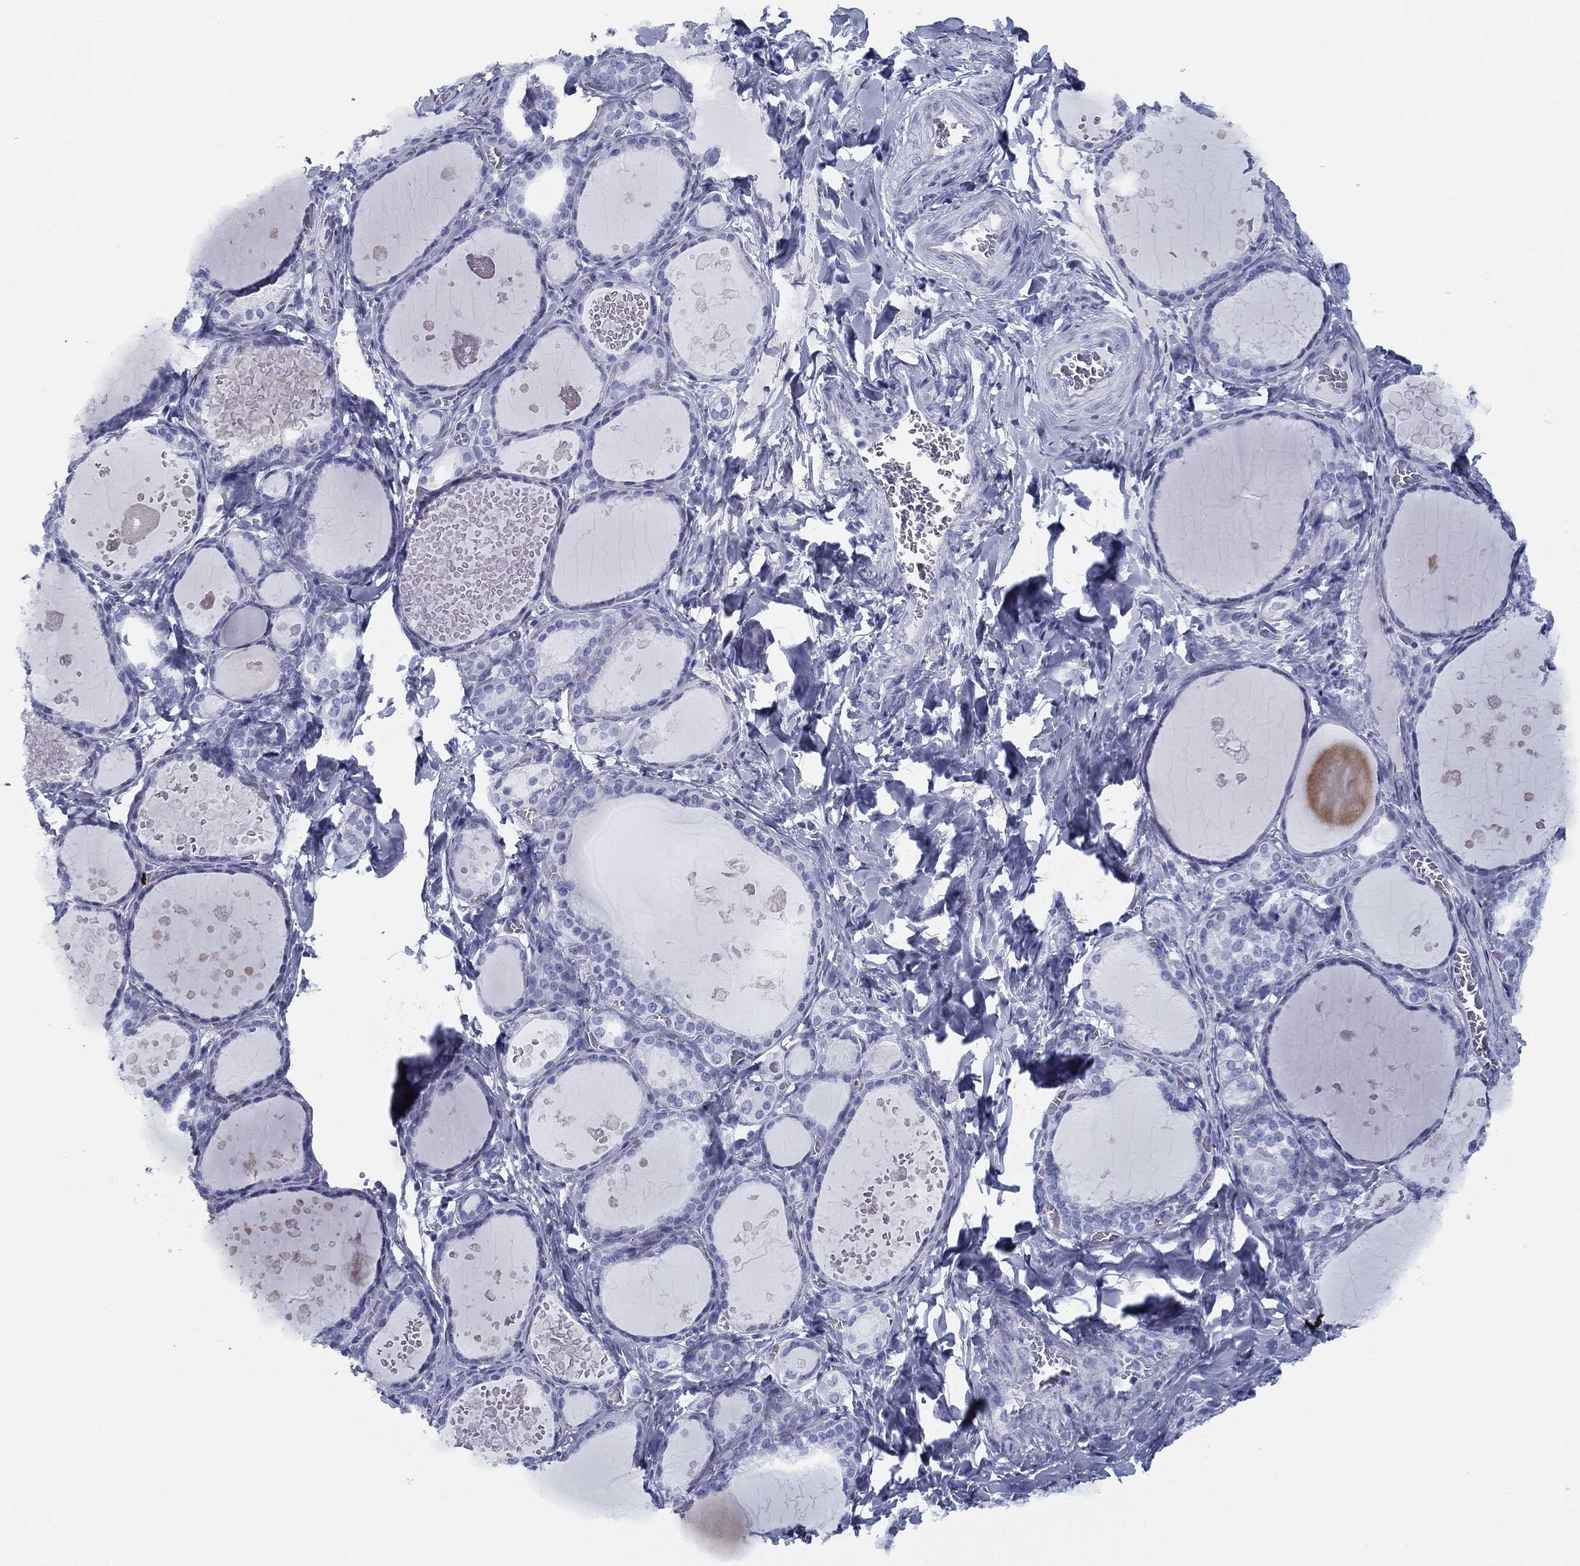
{"staining": {"intensity": "negative", "quantity": "none", "location": "none"}, "tissue": "thyroid gland", "cell_type": "Glandular cells", "image_type": "normal", "snomed": [{"axis": "morphology", "description": "Normal tissue, NOS"}, {"axis": "topography", "description": "Thyroid gland"}], "caption": "DAB (3,3'-diaminobenzidine) immunohistochemical staining of benign thyroid gland displays no significant staining in glandular cells.", "gene": "TMEM252", "patient": {"sex": "female", "age": 56}}